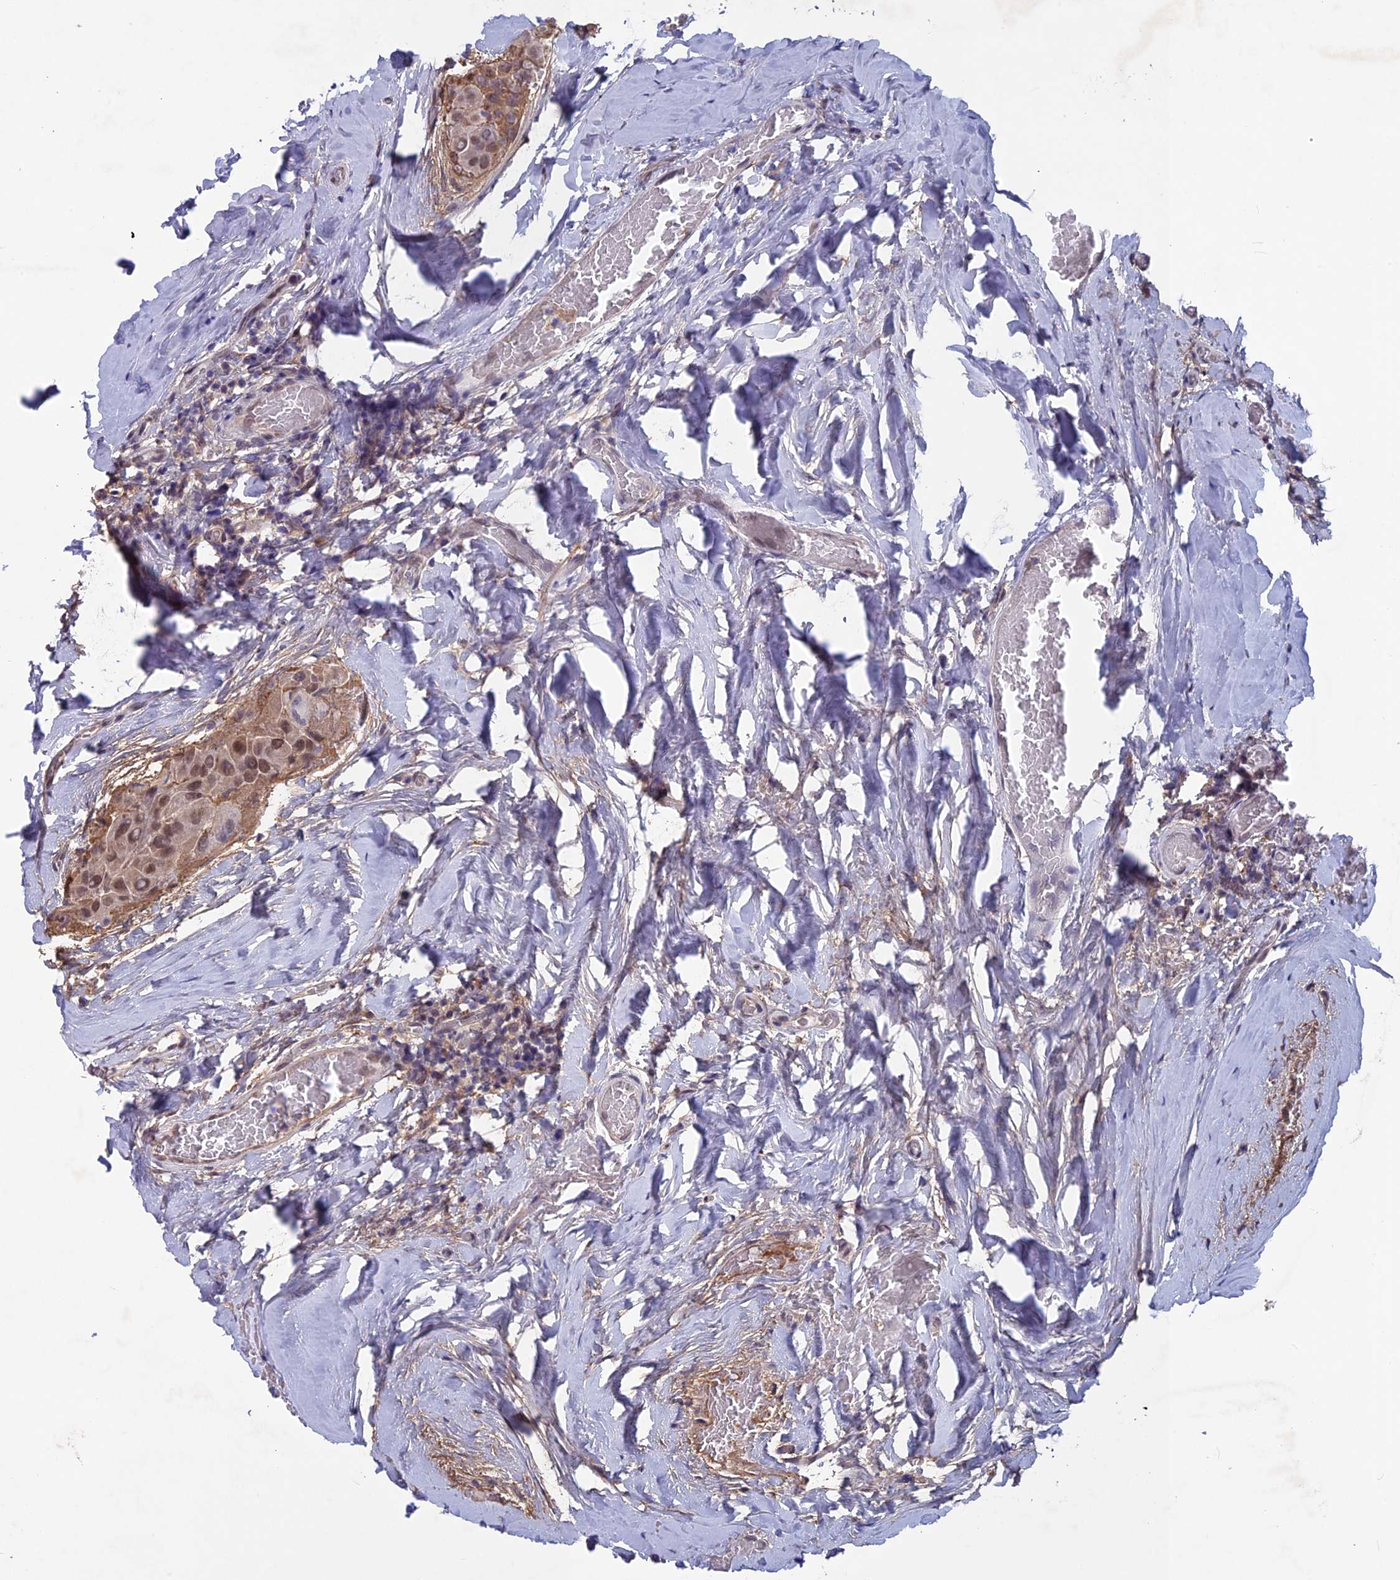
{"staining": {"intensity": "moderate", "quantity": ">75%", "location": "nuclear"}, "tissue": "thyroid cancer", "cell_type": "Tumor cells", "image_type": "cancer", "snomed": [{"axis": "morphology", "description": "Papillary adenocarcinoma, NOS"}, {"axis": "topography", "description": "Thyroid gland"}], "caption": "A histopathology image of papillary adenocarcinoma (thyroid) stained for a protein displays moderate nuclear brown staining in tumor cells. (brown staining indicates protein expression, while blue staining denotes nuclei).", "gene": "FKBPL", "patient": {"sex": "male", "age": 33}}